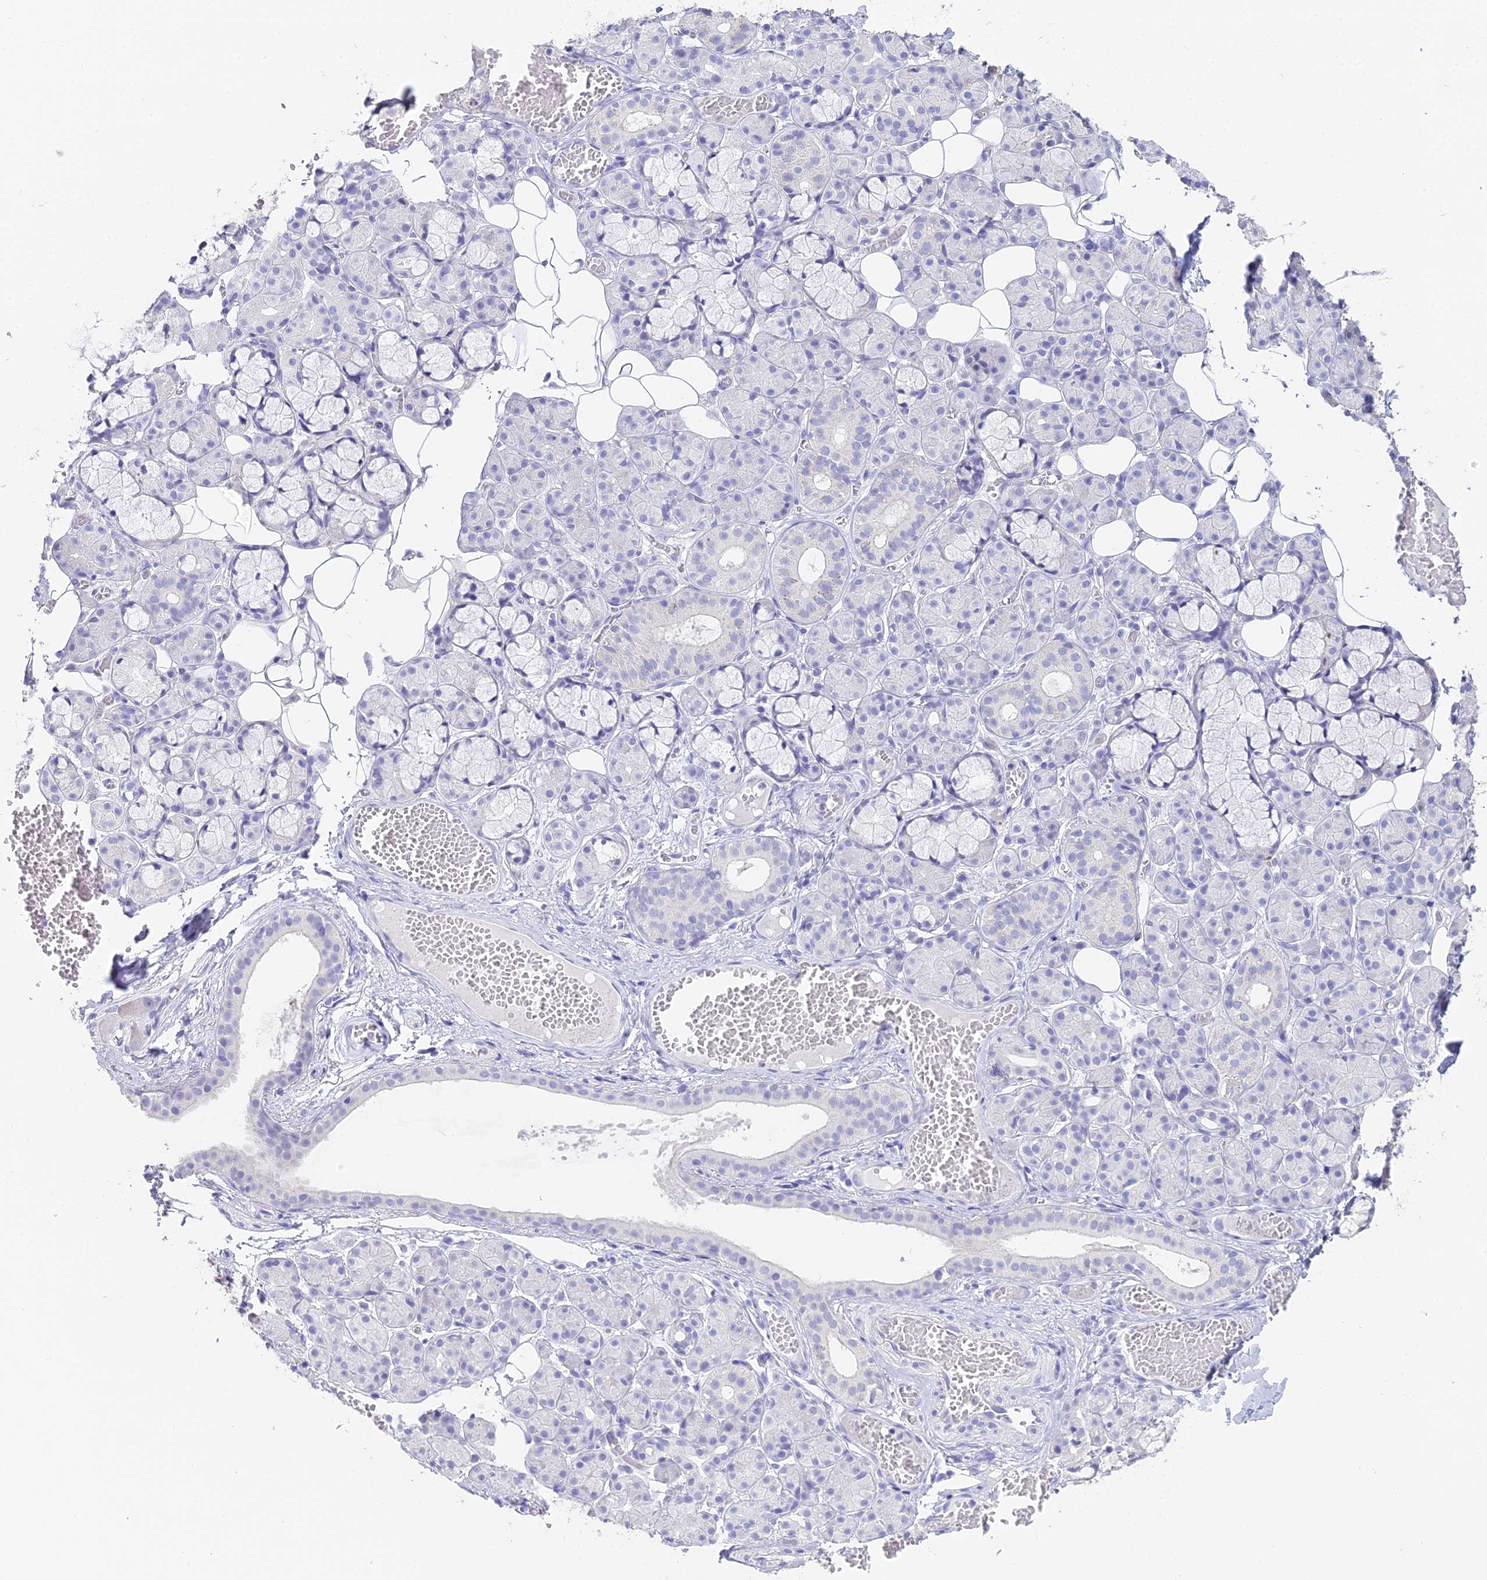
{"staining": {"intensity": "negative", "quantity": "none", "location": "none"}, "tissue": "salivary gland", "cell_type": "Glandular cells", "image_type": "normal", "snomed": [{"axis": "morphology", "description": "Normal tissue, NOS"}, {"axis": "topography", "description": "Salivary gland"}], "caption": "DAB (3,3'-diaminobenzidine) immunohistochemical staining of benign salivary gland displays no significant expression in glandular cells. (Immunohistochemistry (ihc), brightfield microscopy, high magnification).", "gene": "S100A7", "patient": {"sex": "male", "age": 63}}